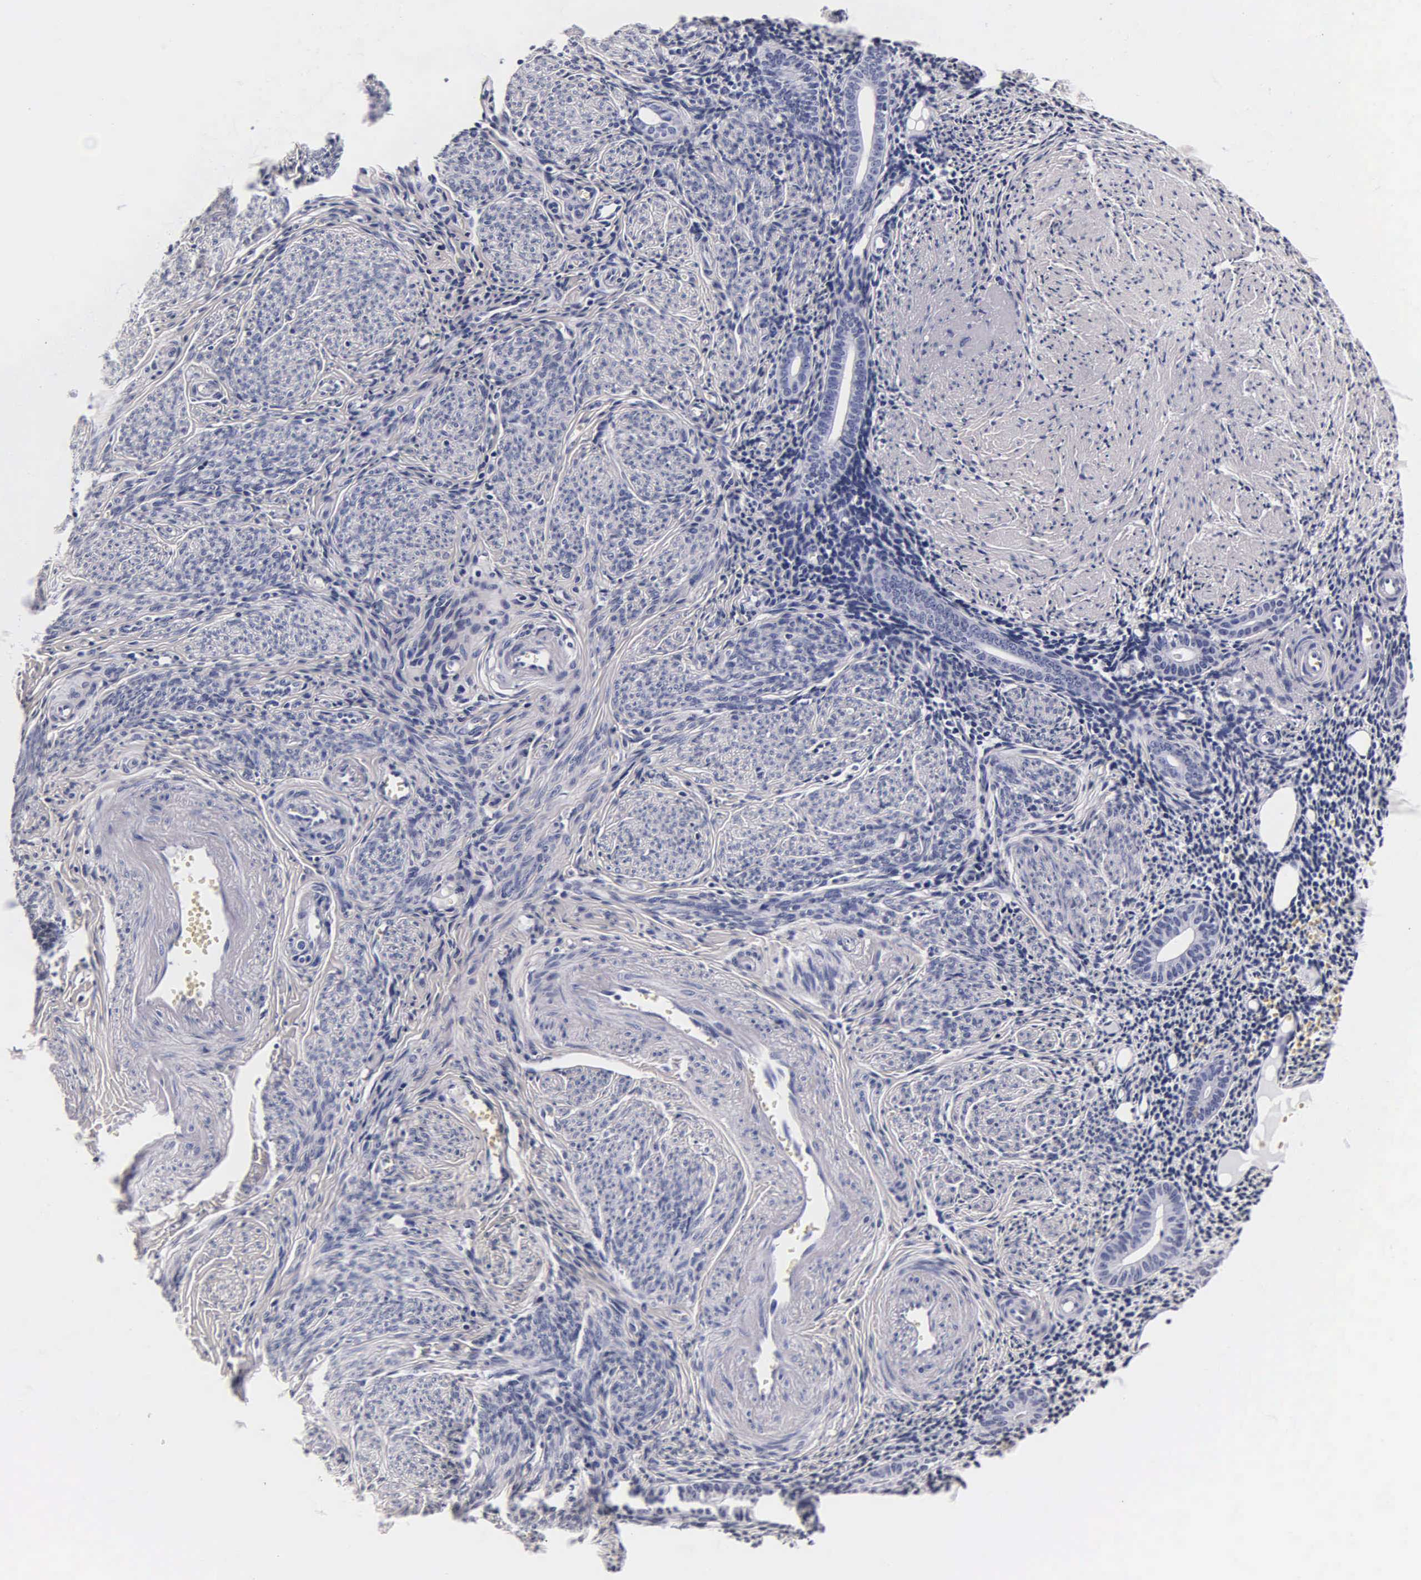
{"staining": {"intensity": "negative", "quantity": "none", "location": "none"}, "tissue": "endometrium", "cell_type": "Cells in endometrial stroma", "image_type": "normal", "snomed": [{"axis": "morphology", "description": "Normal tissue, NOS"}, {"axis": "morphology", "description": "Neoplasm, benign, NOS"}, {"axis": "topography", "description": "Uterus"}], "caption": "An IHC image of unremarkable endometrium is shown. There is no staining in cells in endometrial stroma of endometrium. (DAB (3,3'-diaminobenzidine) IHC, high magnification).", "gene": "INS", "patient": {"sex": "female", "age": 55}}